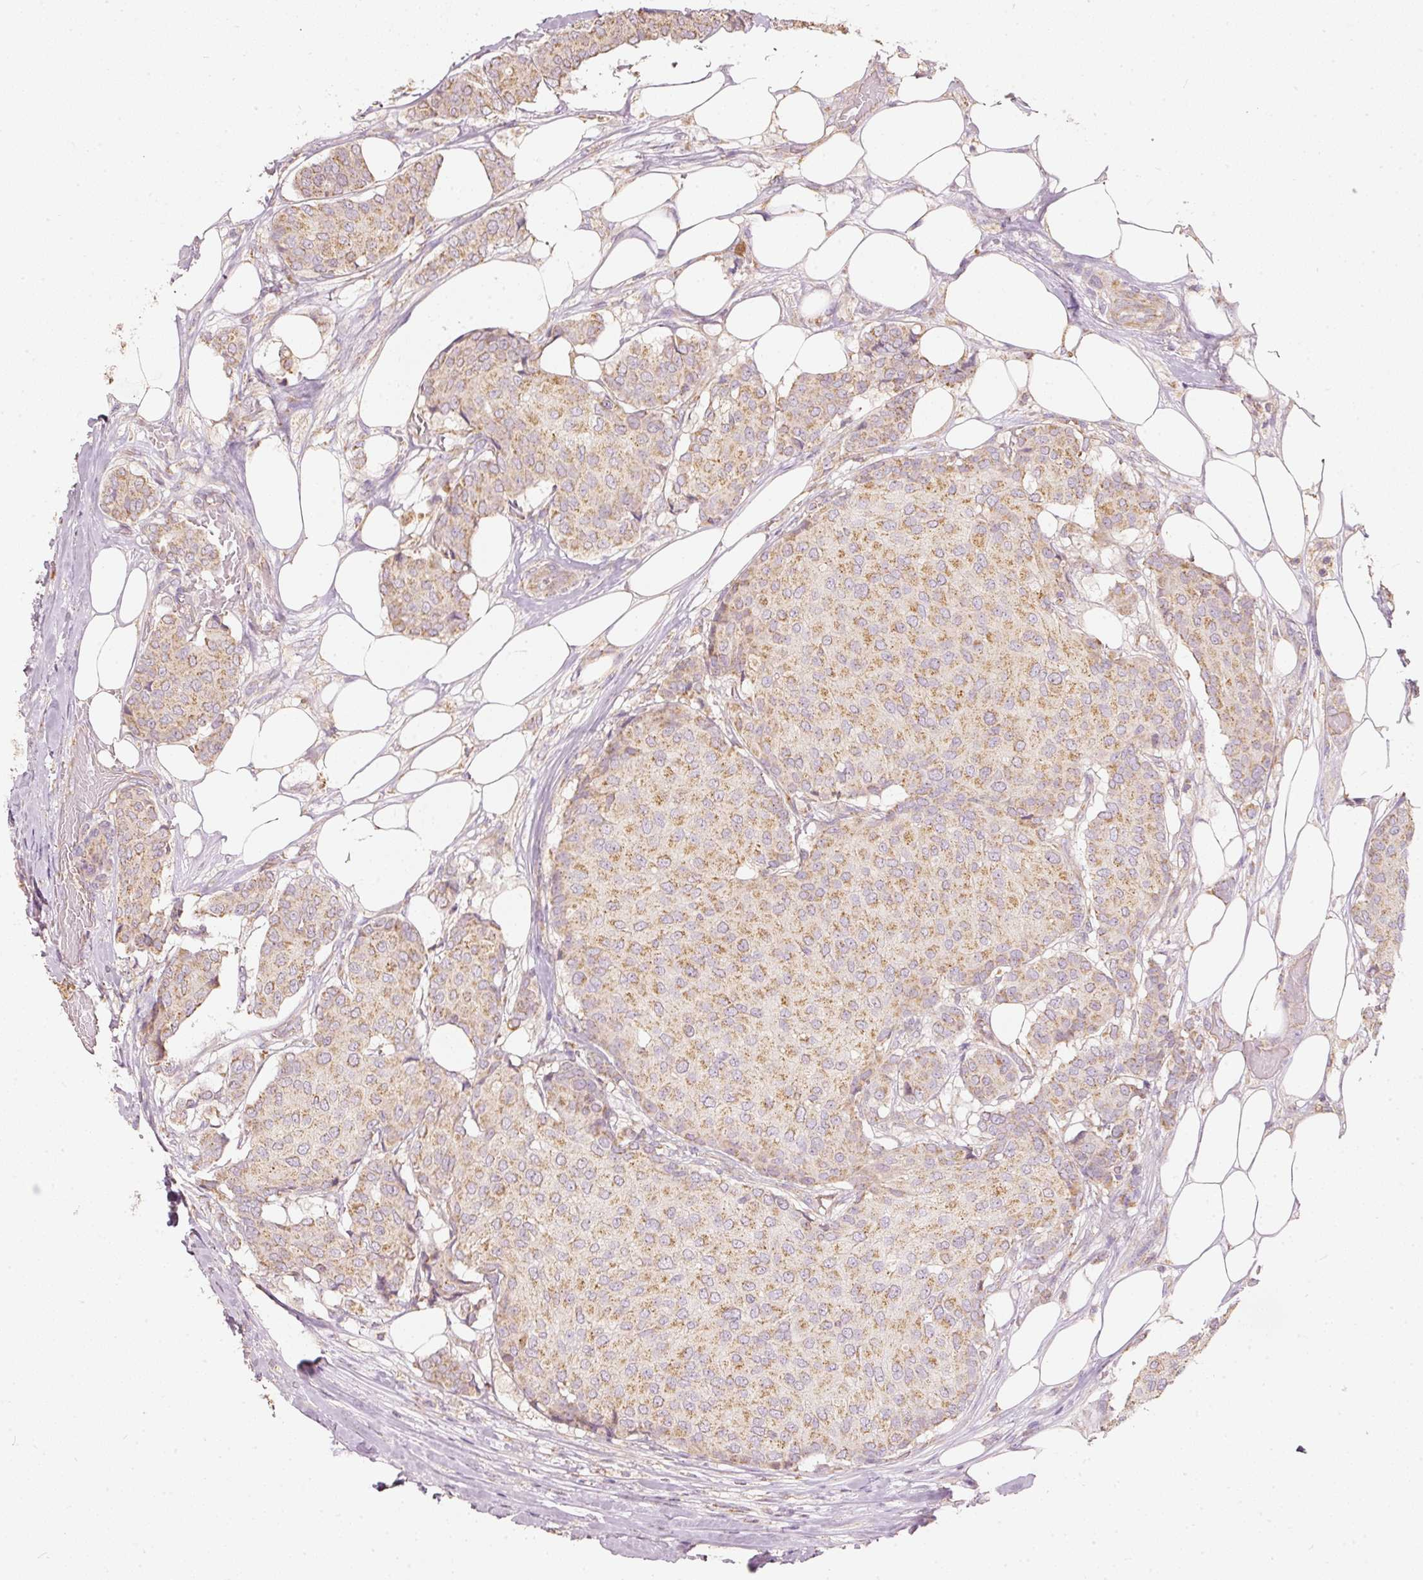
{"staining": {"intensity": "moderate", "quantity": ">75%", "location": "cytoplasmic/membranous"}, "tissue": "breast cancer", "cell_type": "Tumor cells", "image_type": "cancer", "snomed": [{"axis": "morphology", "description": "Duct carcinoma"}, {"axis": "topography", "description": "Breast"}], "caption": "DAB immunohistochemical staining of infiltrating ductal carcinoma (breast) displays moderate cytoplasmic/membranous protein staining in about >75% of tumor cells.", "gene": "PSENEN", "patient": {"sex": "female", "age": 75}}